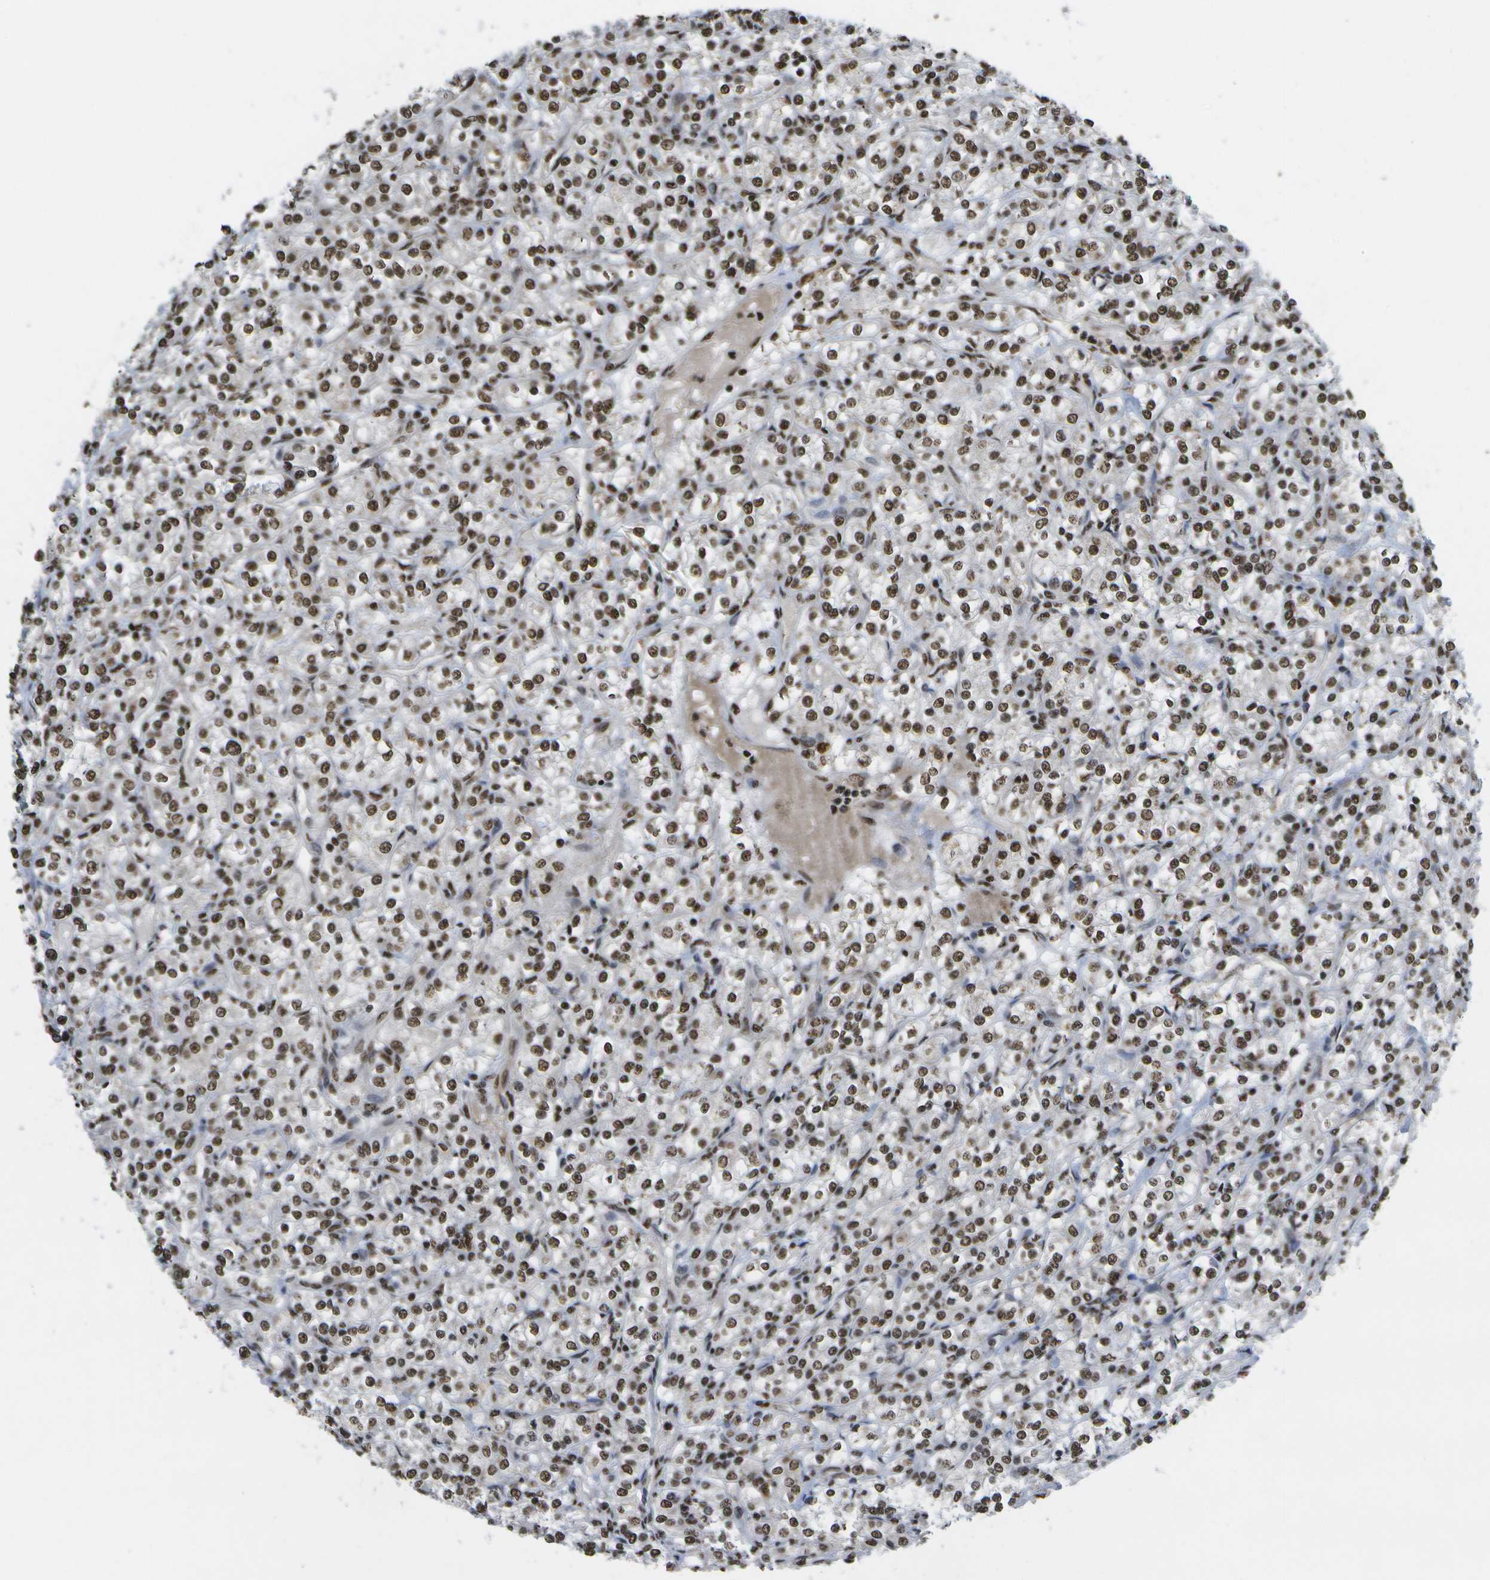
{"staining": {"intensity": "moderate", "quantity": ">75%", "location": "nuclear"}, "tissue": "renal cancer", "cell_type": "Tumor cells", "image_type": "cancer", "snomed": [{"axis": "morphology", "description": "Adenocarcinoma, NOS"}, {"axis": "topography", "description": "Kidney"}], "caption": "This is an image of immunohistochemistry (IHC) staining of renal cancer, which shows moderate positivity in the nuclear of tumor cells.", "gene": "SPEN", "patient": {"sex": "male", "age": 77}}